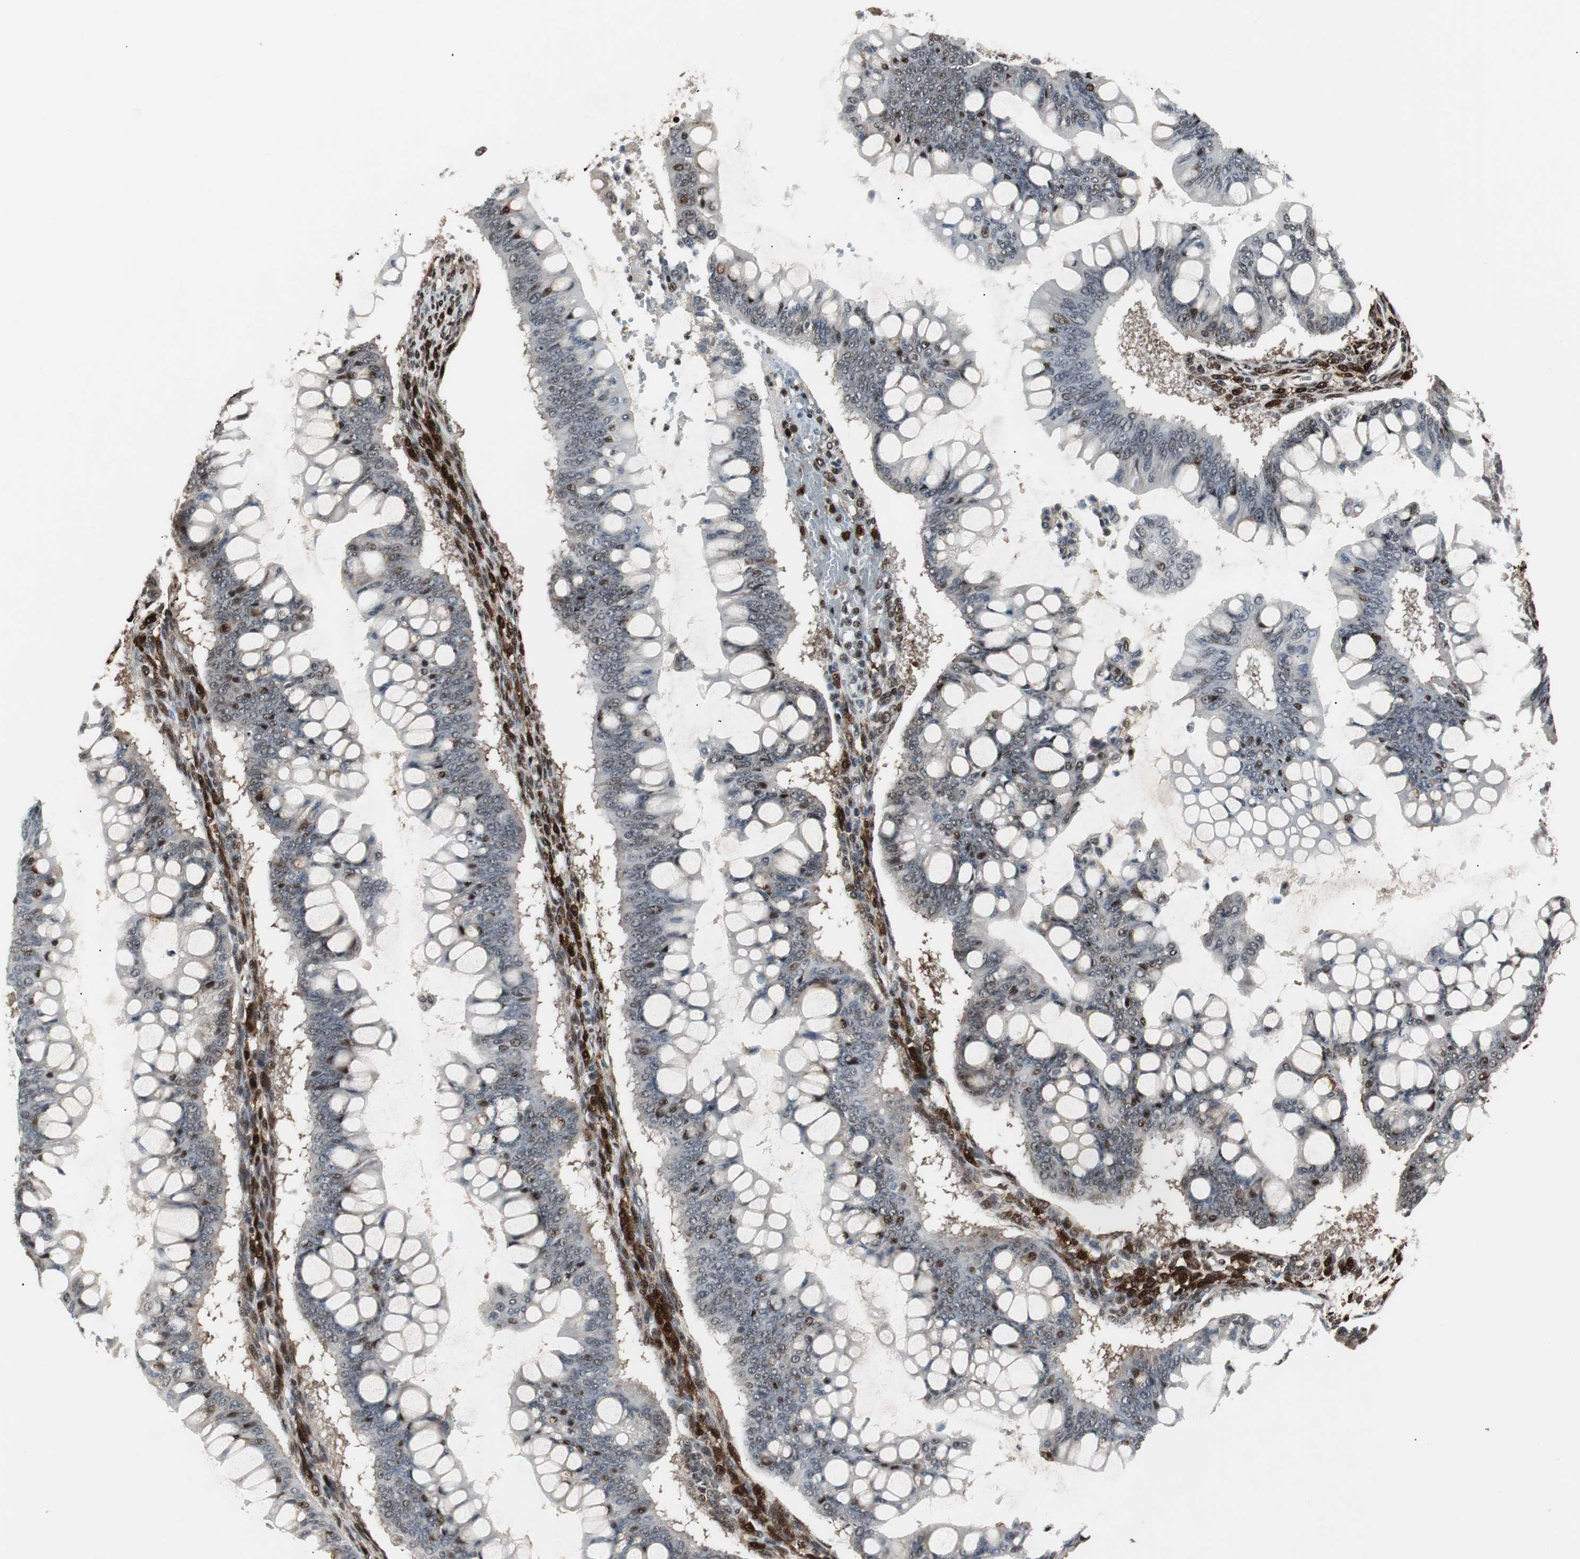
{"staining": {"intensity": "strong", "quantity": "<25%", "location": "cytoplasmic/membranous,nuclear"}, "tissue": "ovarian cancer", "cell_type": "Tumor cells", "image_type": "cancer", "snomed": [{"axis": "morphology", "description": "Cystadenocarcinoma, mucinous, NOS"}, {"axis": "topography", "description": "Ovary"}], "caption": "Approximately <25% of tumor cells in ovarian cancer show strong cytoplasmic/membranous and nuclear protein staining as visualized by brown immunohistochemical staining.", "gene": "ACLY", "patient": {"sex": "female", "age": 73}}